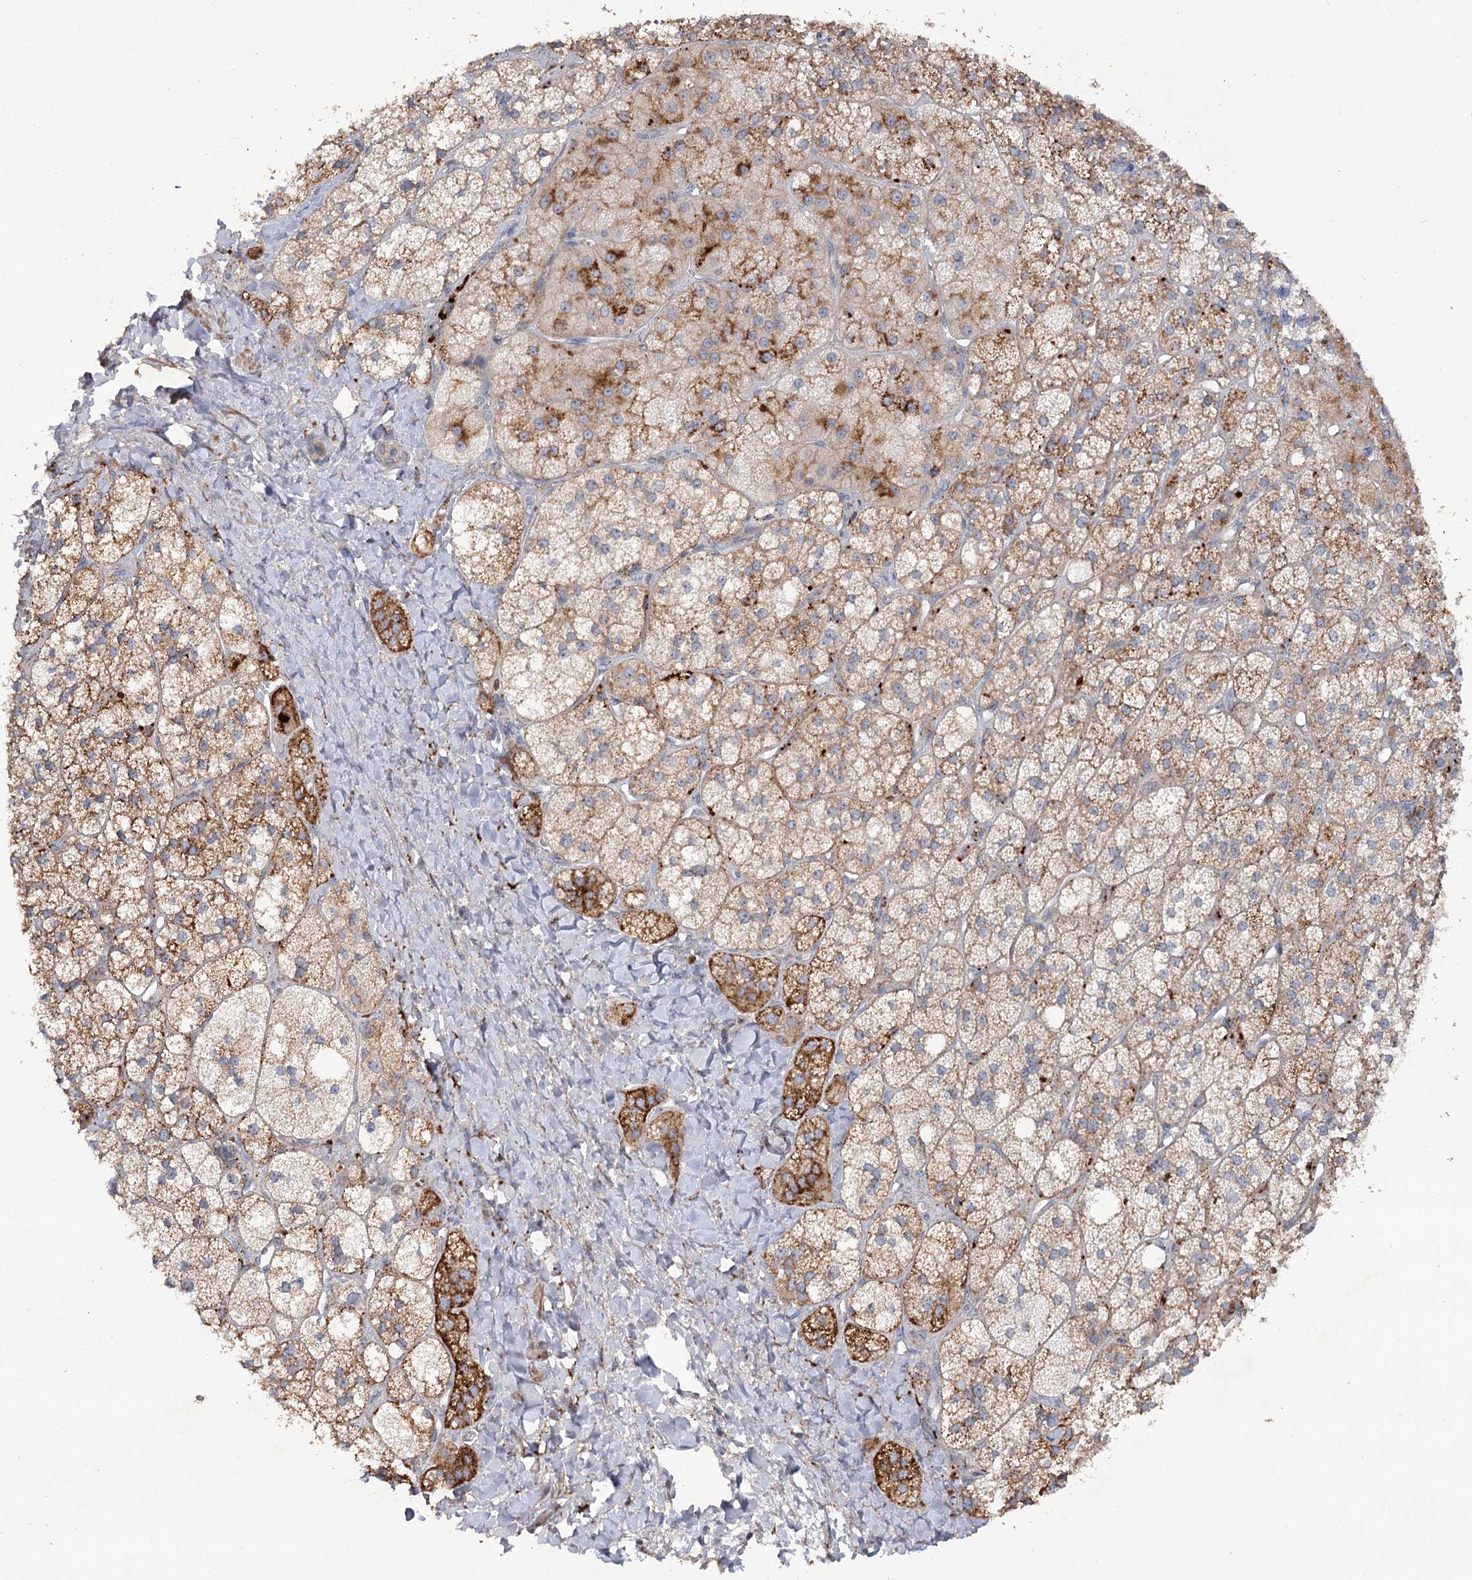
{"staining": {"intensity": "strong", "quantity": "25%-75%", "location": "cytoplasmic/membranous"}, "tissue": "adrenal gland", "cell_type": "Glandular cells", "image_type": "normal", "snomed": [{"axis": "morphology", "description": "Normal tissue, NOS"}, {"axis": "topography", "description": "Adrenal gland"}], "caption": "Immunohistochemistry (IHC) staining of normal adrenal gland, which shows high levels of strong cytoplasmic/membranous positivity in about 25%-75% of glandular cells indicating strong cytoplasmic/membranous protein expression. The staining was performed using DAB (brown) for protein detection and nuclei were counterstained in hematoxylin (blue).", "gene": "KIAA0825", "patient": {"sex": "male", "age": 61}}